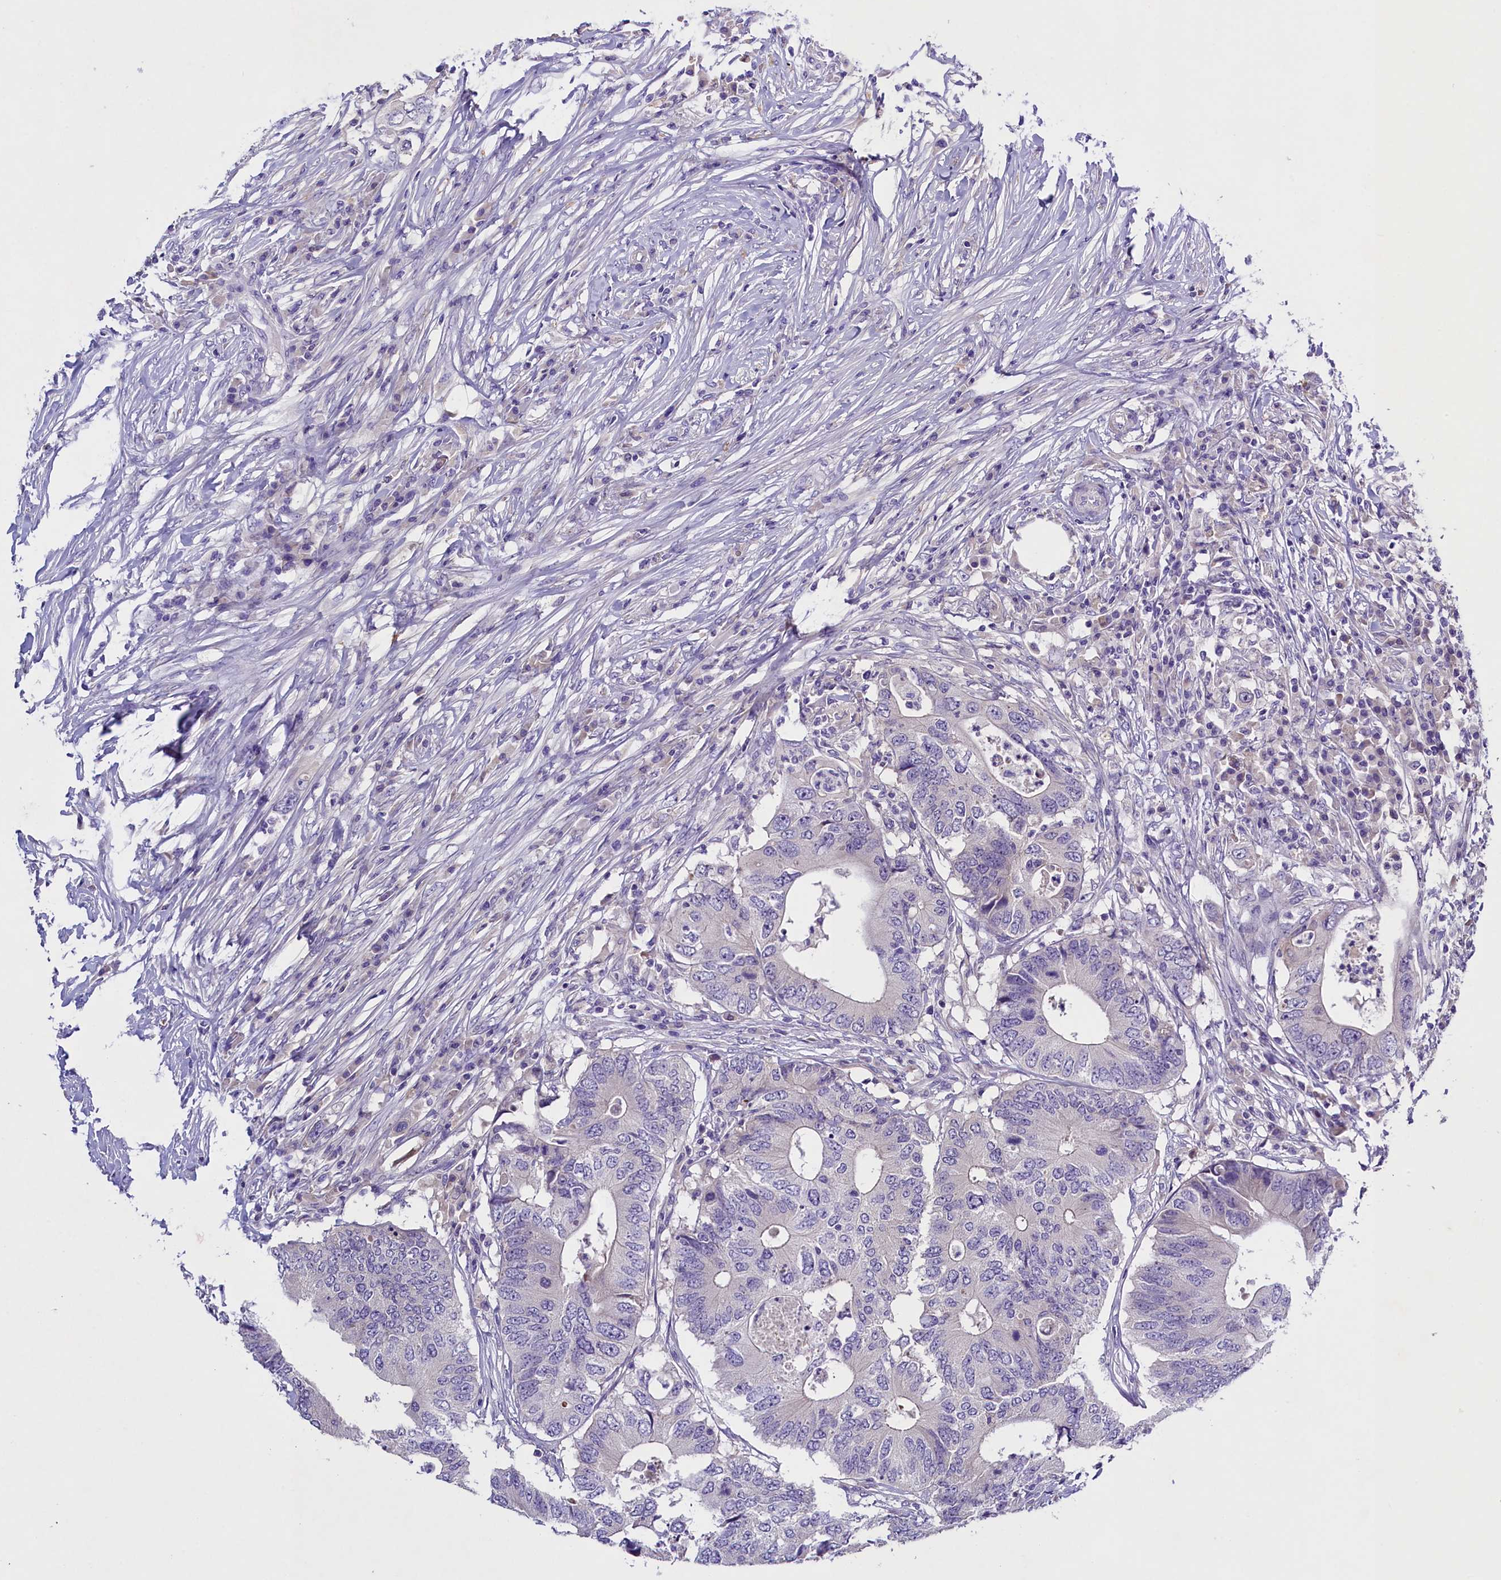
{"staining": {"intensity": "negative", "quantity": "none", "location": "none"}, "tissue": "colorectal cancer", "cell_type": "Tumor cells", "image_type": "cancer", "snomed": [{"axis": "morphology", "description": "Adenocarcinoma, NOS"}, {"axis": "topography", "description": "Colon"}], "caption": "Colorectal adenocarcinoma stained for a protein using IHC exhibits no expression tumor cells.", "gene": "RTTN", "patient": {"sex": "male", "age": 71}}